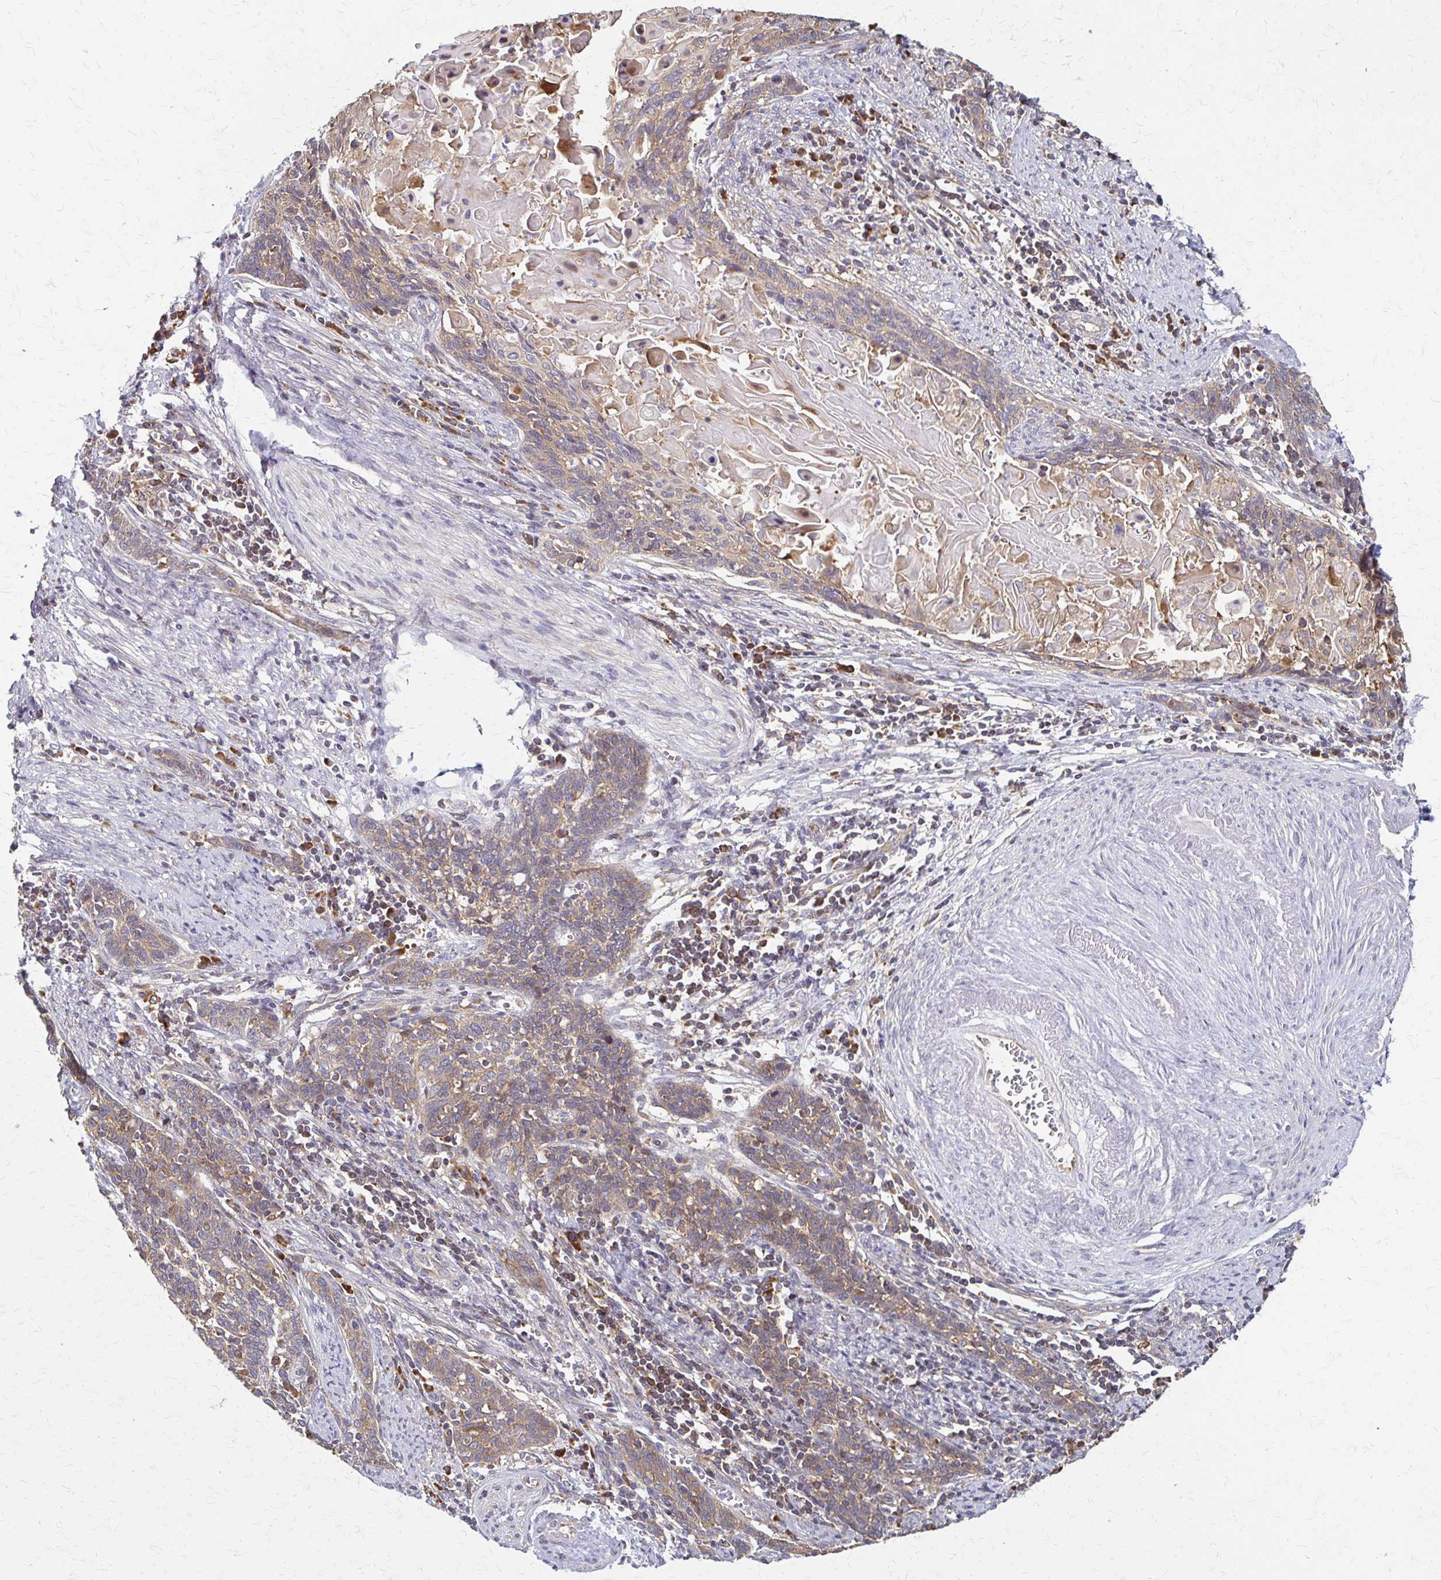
{"staining": {"intensity": "weak", "quantity": ">75%", "location": "cytoplasmic/membranous"}, "tissue": "cervical cancer", "cell_type": "Tumor cells", "image_type": "cancer", "snomed": [{"axis": "morphology", "description": "Squamous cell carcinoma, NOS"}, {"axis": "topography", "description": "Cervix"}], "caption": "Brown immunohistochemical staining in human cervical squamous cell carcinoma reveals weak cytoplasmic/membranous positivity in about >75% of tumor cells.", "gene": "EEF2", "patient": {"sex": "female", "age": 39}}